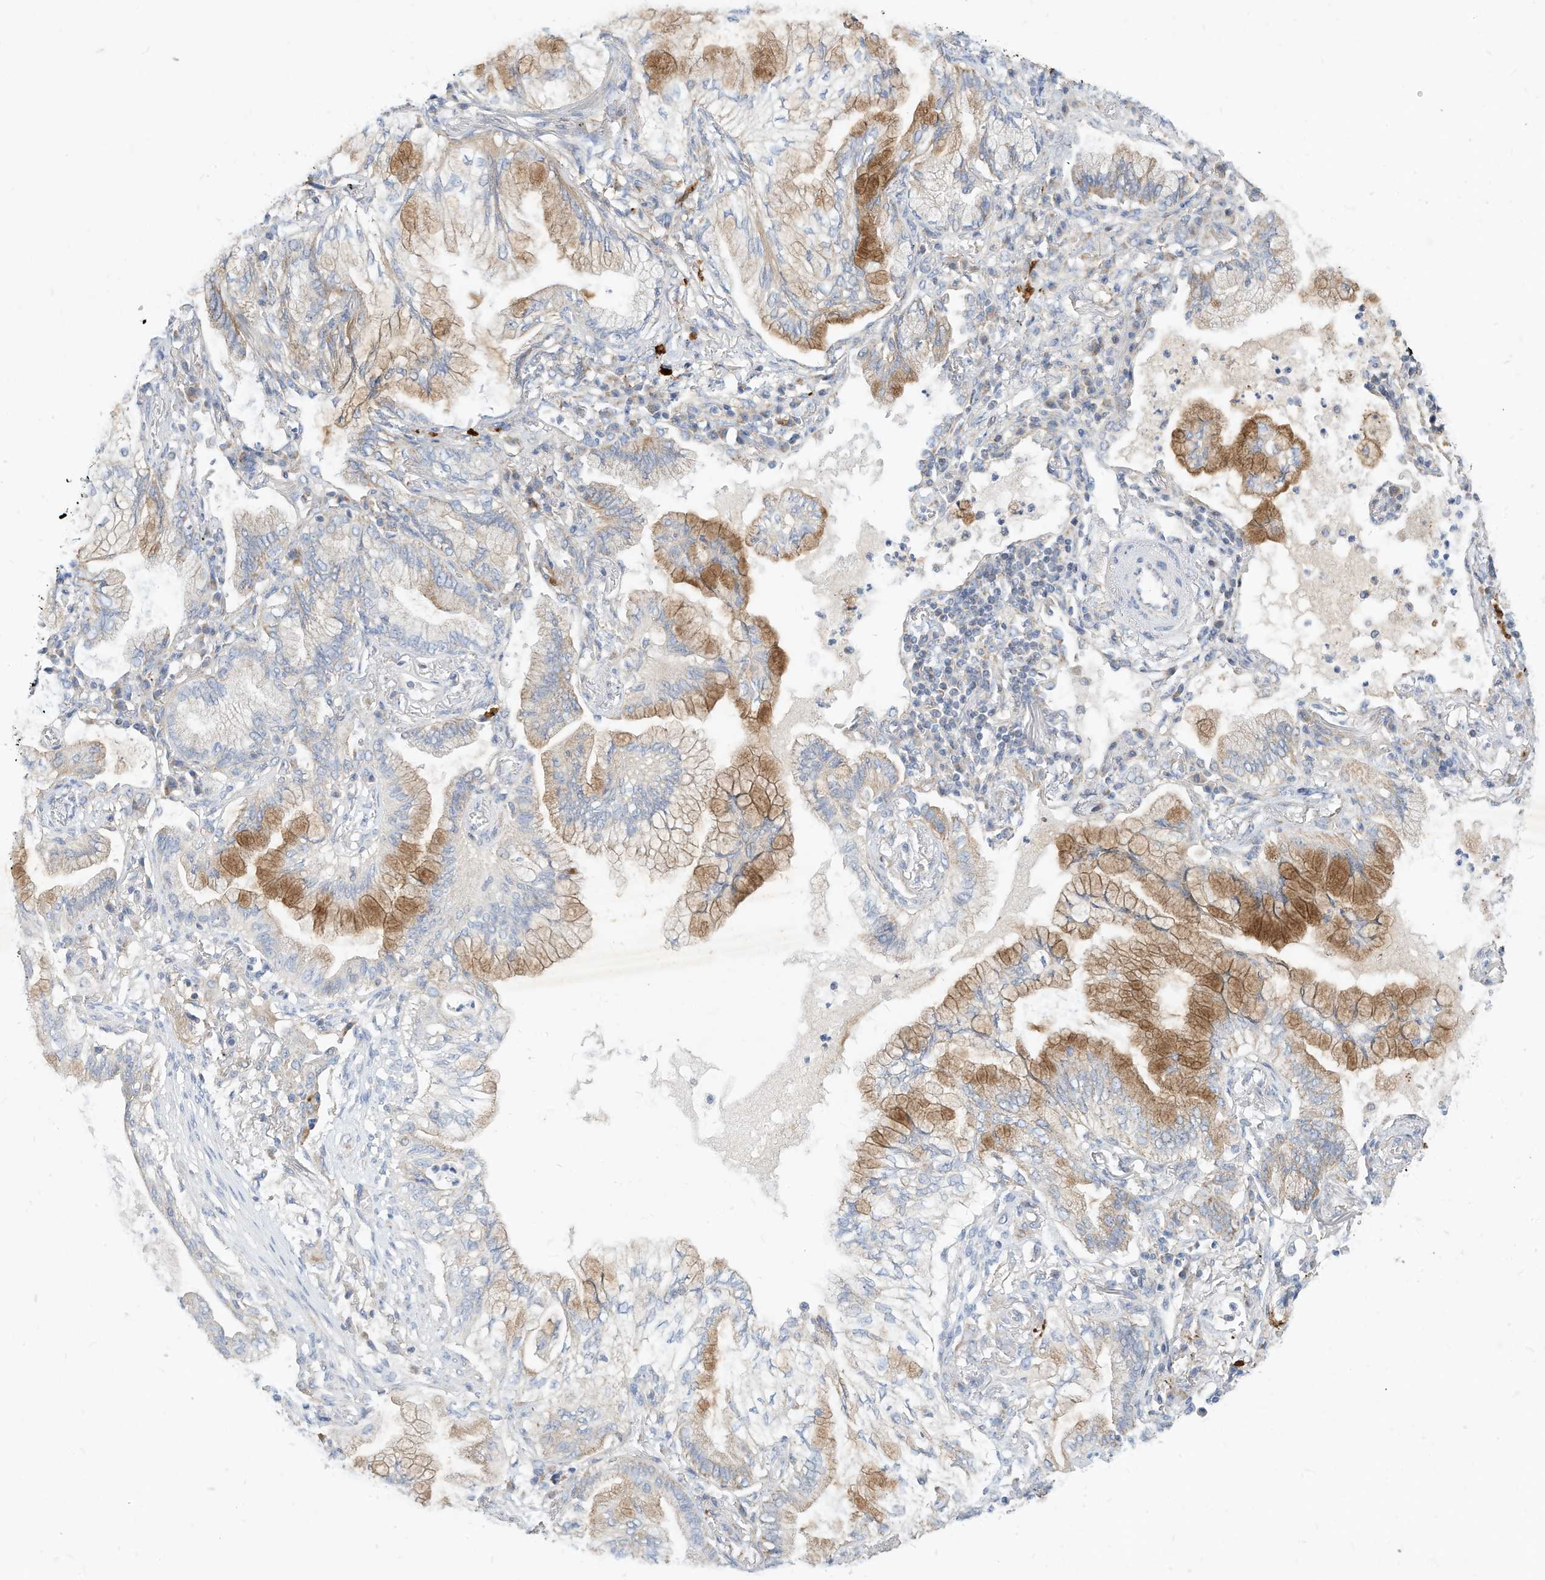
{"staining": {"intensity": "moderate", "quantity": "25%-75%", "location": "cytoplasmic/membranous"}, "tissue": "lung cancer", "cell_type": "Tumor cells", "image_type": "cancer", "snomed": [{"axis": "morphology", "description": "Adenocarcinoma, NOS"}, {"axis": "topography", "description": "Lung"}], "caption": "Immunohistochemistry (IHC) histopathology image of neoplastic tissue: adenocarcinoma (lung) stained using immunohistochemistry exhibits medium levels of moderate protein expression localized specifically in the cytoplasmic/membranous of tumor cells, appearing as a cytoplasmic/membranous brown color.", "gene": "RHOH", "patient": {"sex": "female", "age": 70}}